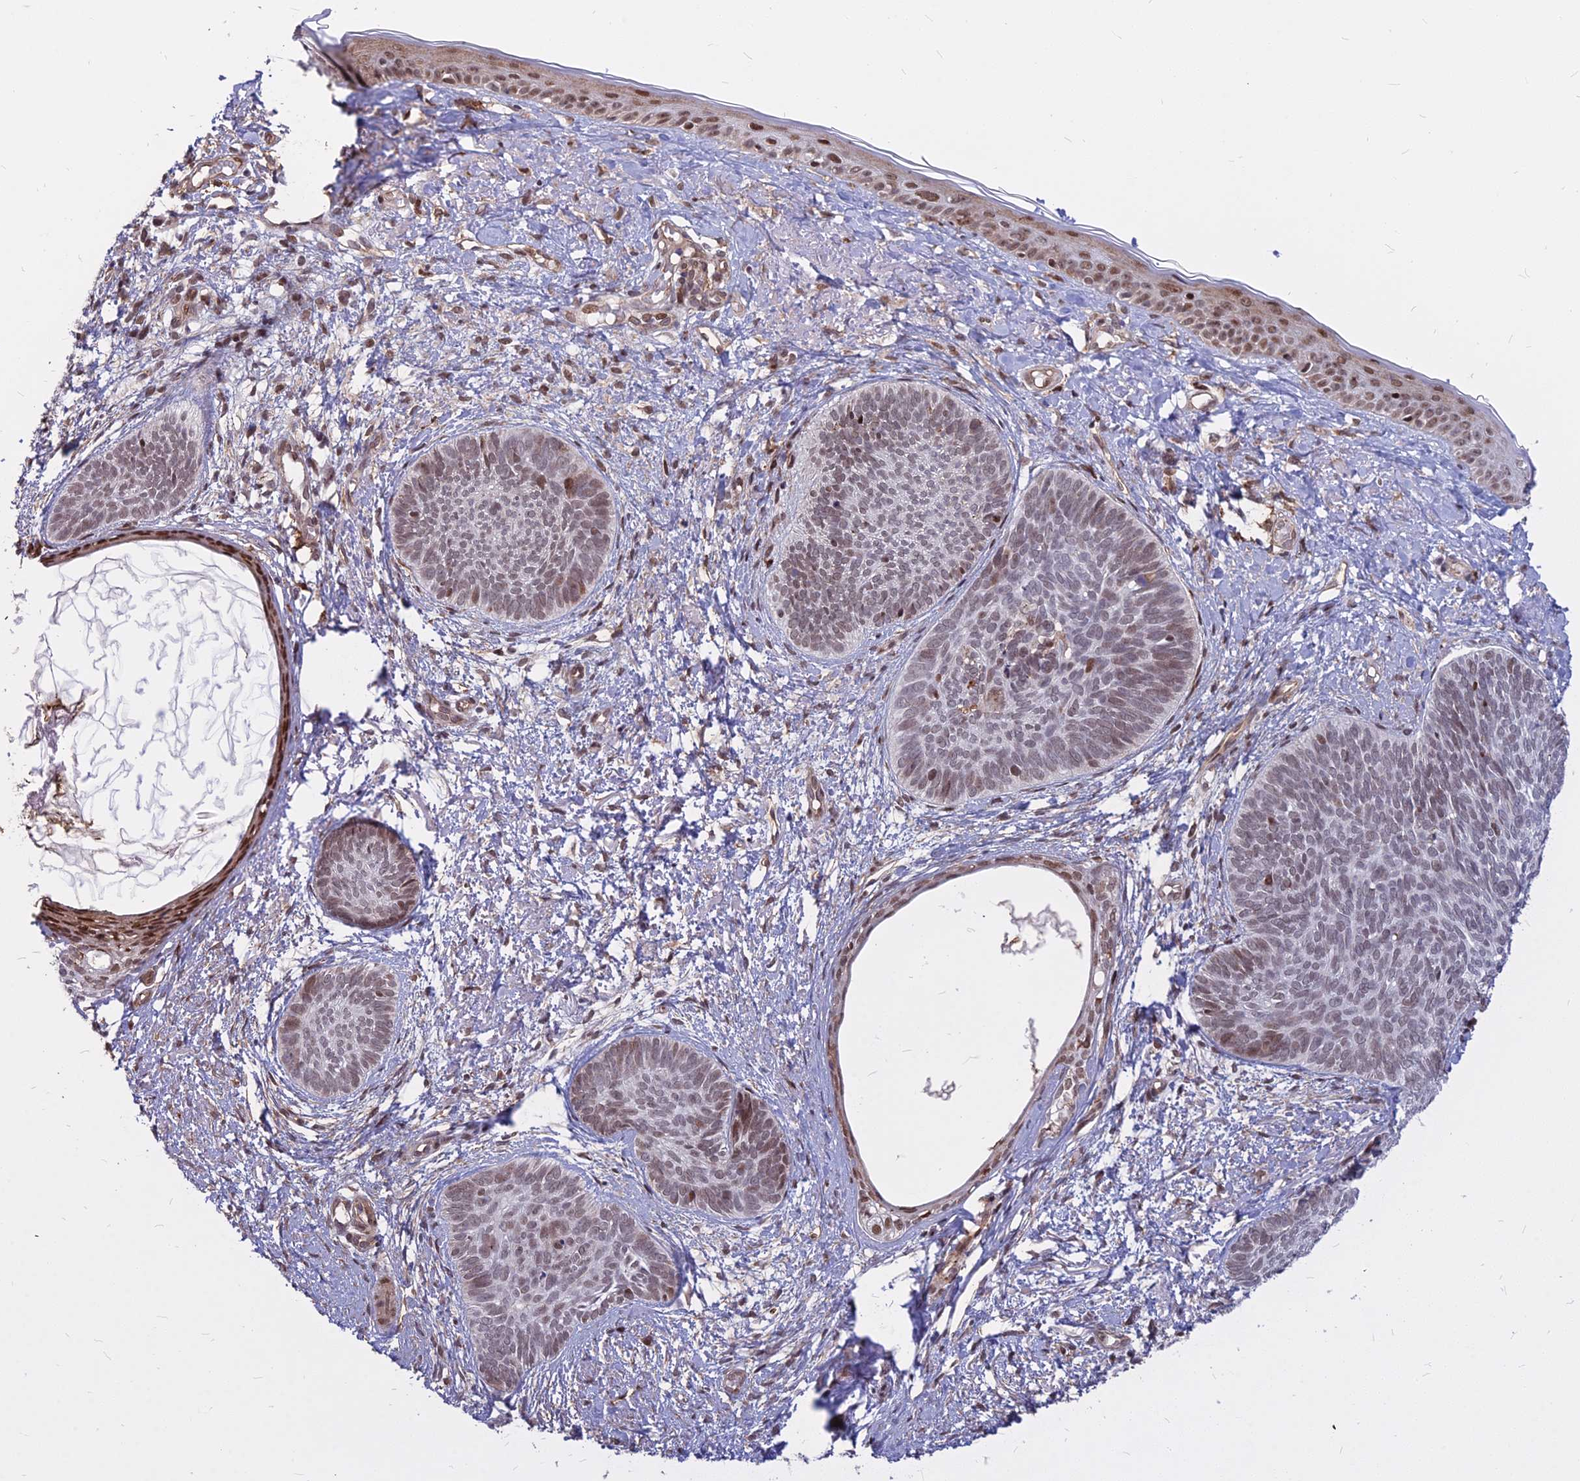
{"staining": {"intensity": "moderate", "quantity": "<25%", "location": "nuclear"}, "tissue": "skin cancer", "cell_type": "Tumor cells", "image_type": "cancer", "snomed": [{"axis": "morphology", "description": "Basal cell carcinoma"}, {"axis": "topography", "description": "Skin"}], "caption": "Tumor cells show low levels of moderate nuclear positivity in about <25% of cells in basal cell carcinoma (skin).", "gene": "ALG10", "patient": {"sex": "female", "age": 81}}